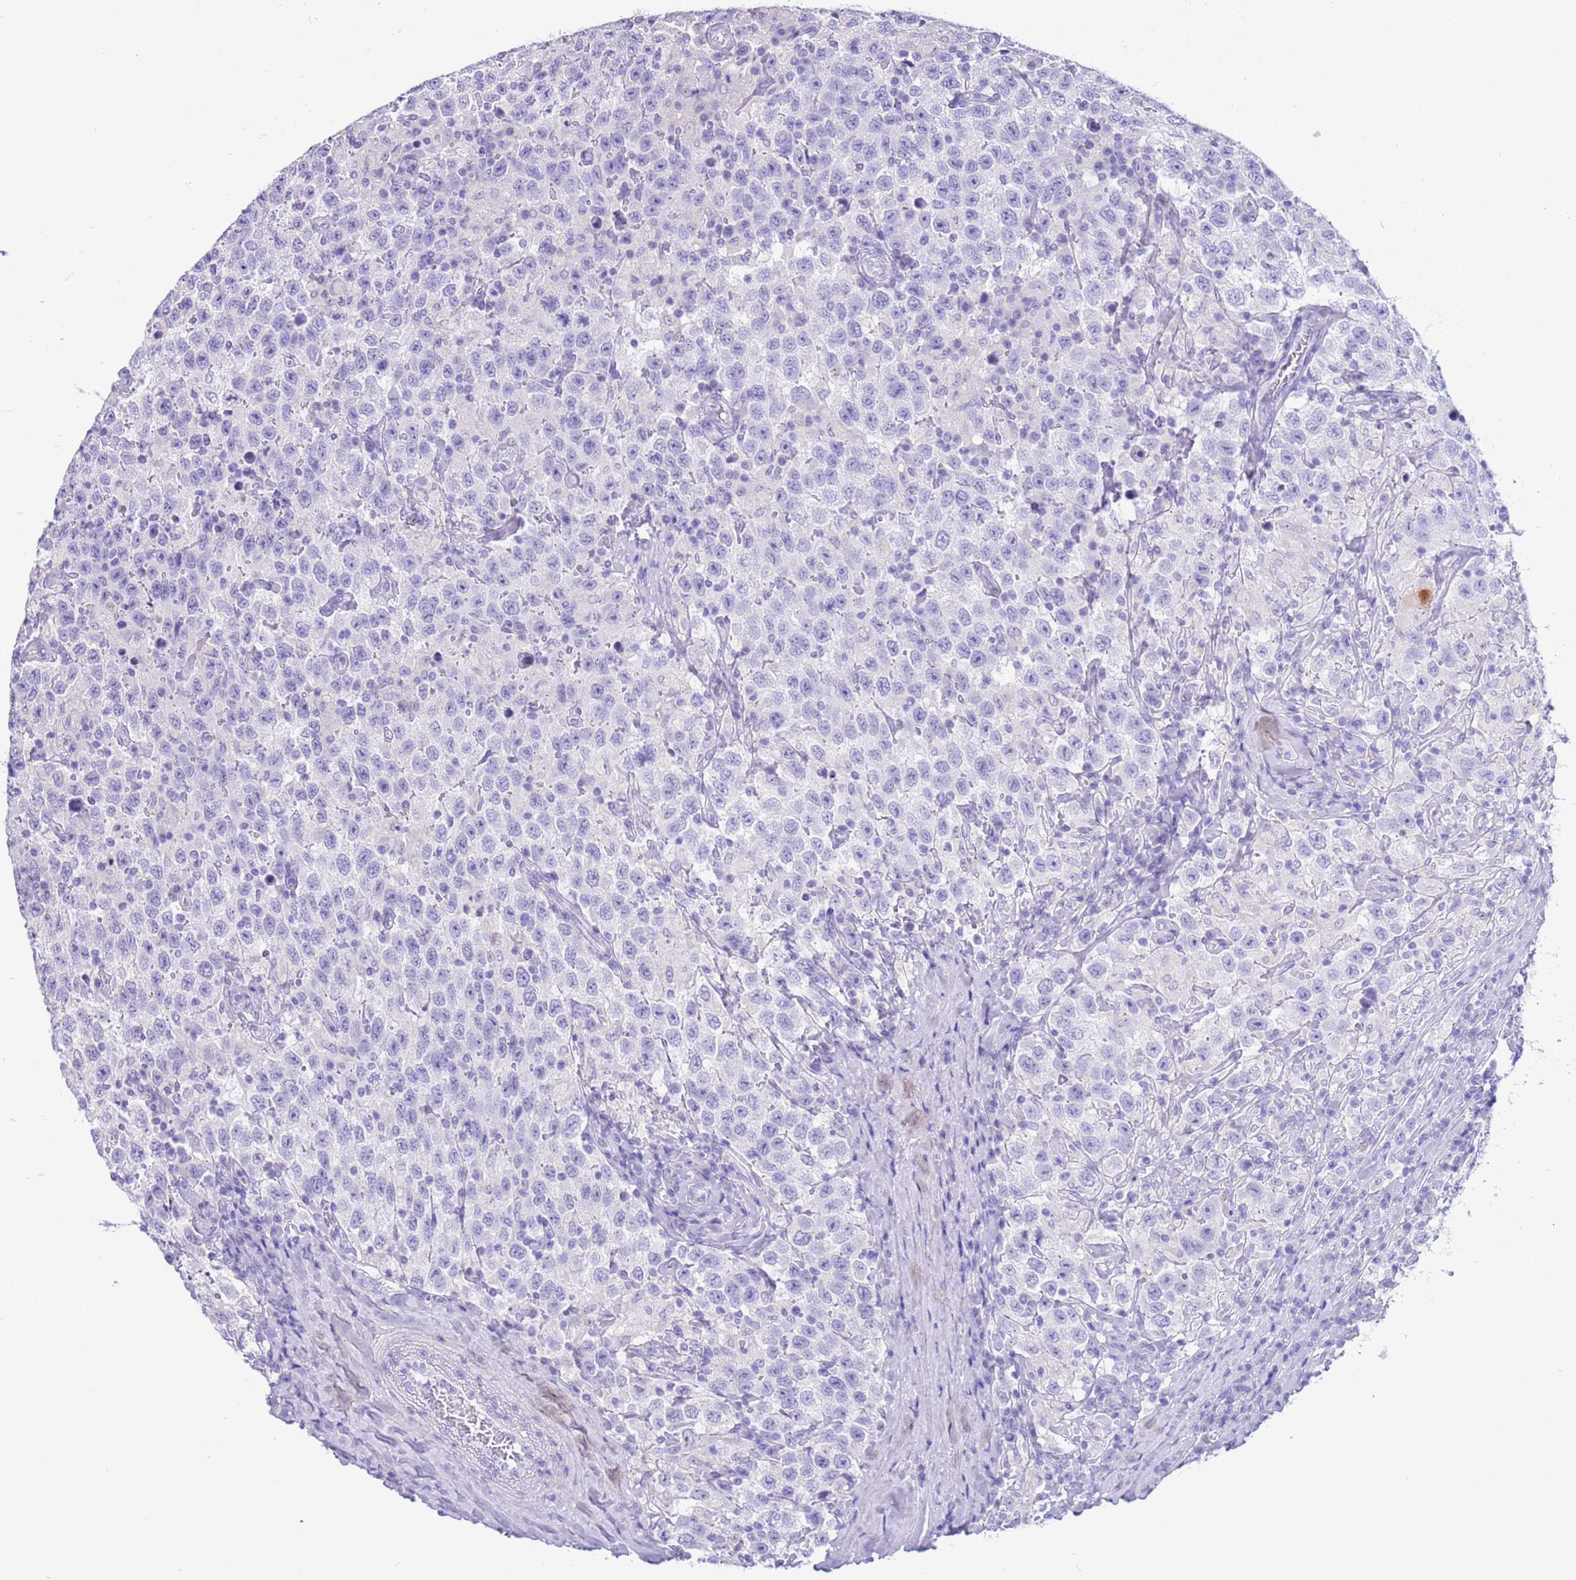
{"staining": {"intensity": "negative", "quantity": "none", "location": "none"}, "tissue": "testis cancer", "cell_type": "Tumor cells", "image_type": "cancer", "snomed": [{"axis": "morphology", "description": "Seminoma, NOS"}, {"axis": "topography", "description": "Testis"}], "caption": "High magnification brightfield microscopy of testis cancer stained with DAB (3,3'-diaminobenzidine) (brown) and counterstained with hematoxylin (blue): tumor cells show no significant staining.", "gene": "CPB1", "patient": {"sex": "male", "age": 41}}